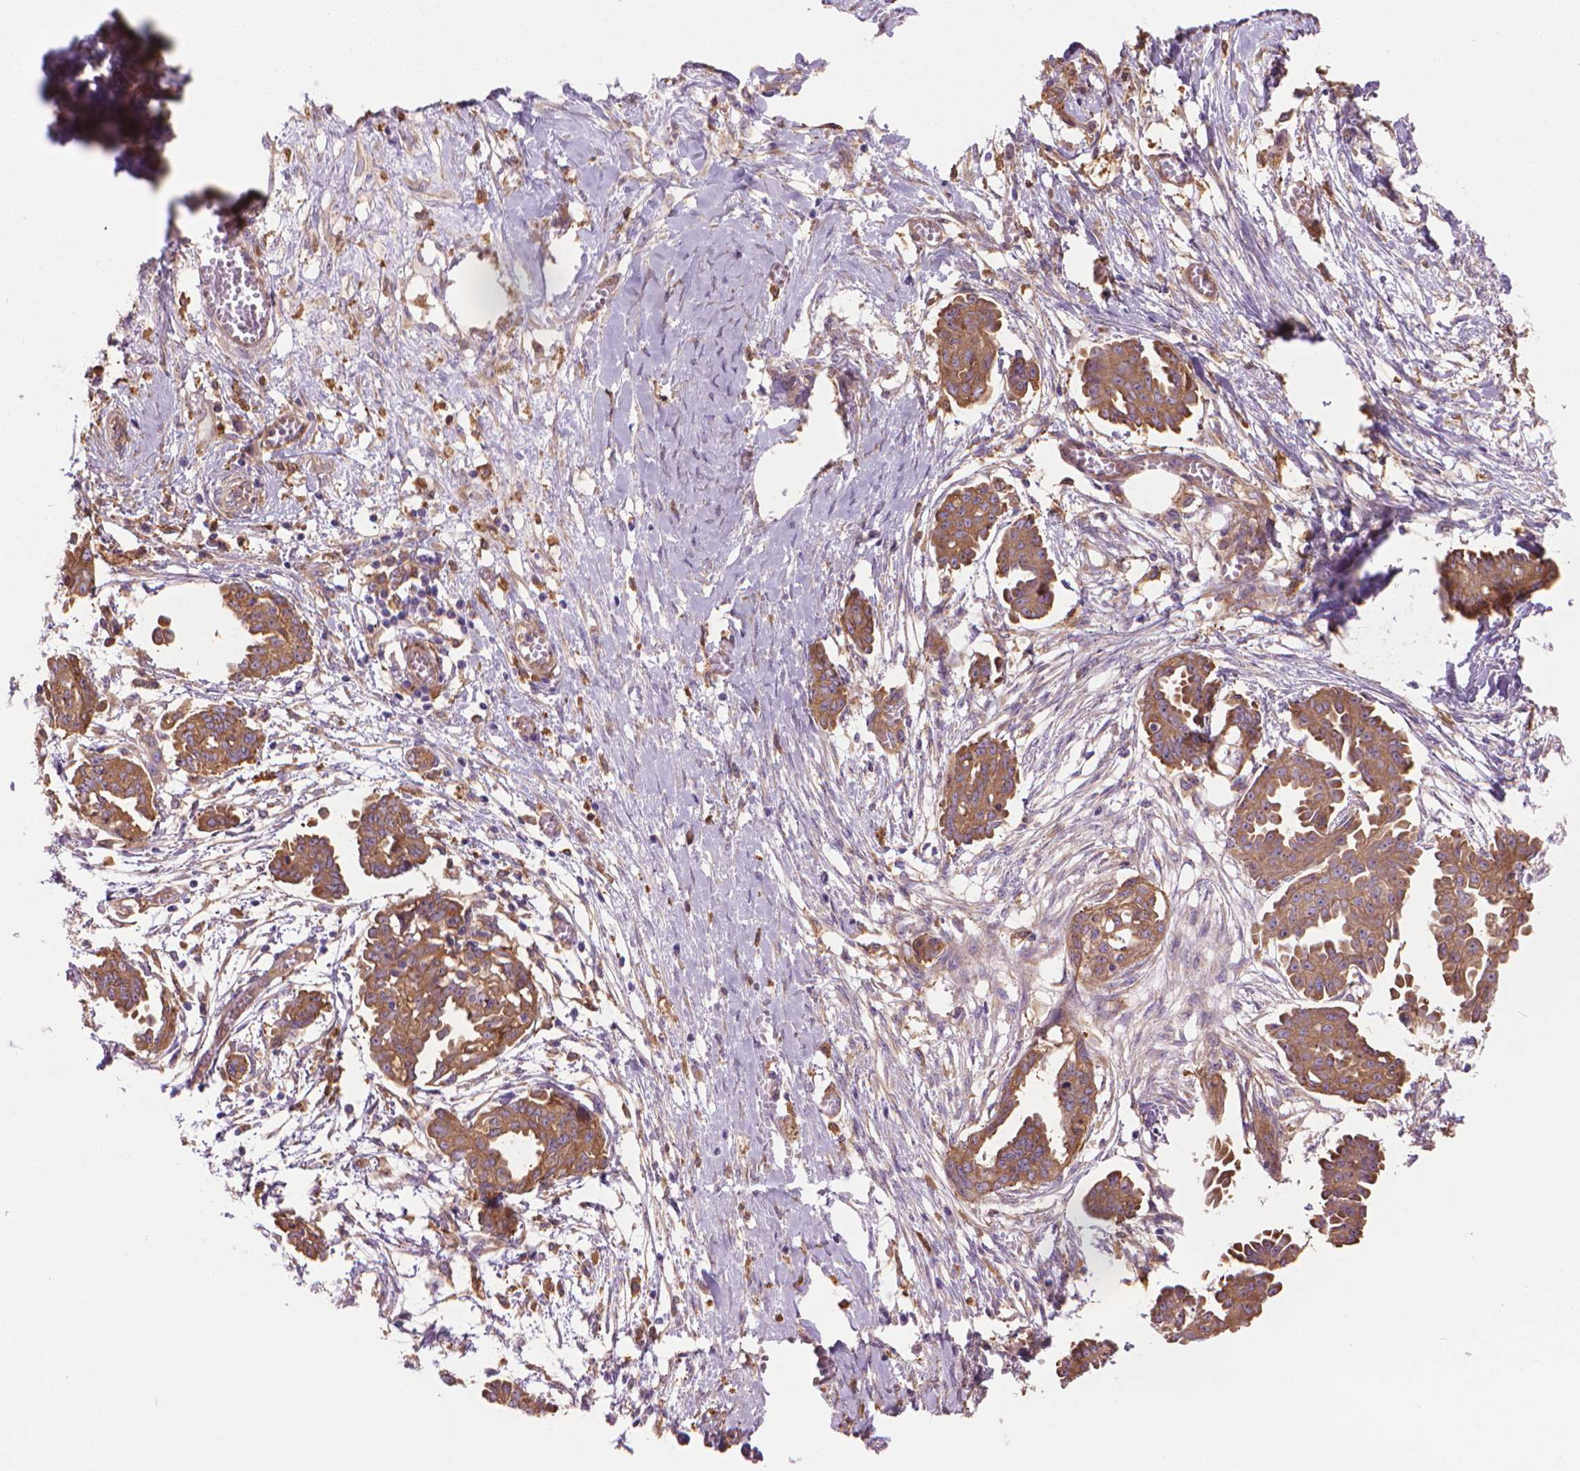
{"staining": {"intensity": "moderate", "quantity": ">75%", "location": "cytoplasmic/membranous"}, "tissue": "ovarian cancer", "cell_type": "Tumor cells", "image_type": "cancer", "snomed": [{"axis": "morphology", "description": "Cystadenocarcinoma, serous, NOS"}, {"axis": "topography", "description": "Ovary"}], "caption": "This is an image of immunohistochemistry staining of ovarian cancer, which shows moderate positivity in the cytoplasmic/membranous of tumor cells.", "gene": "CORO1B", "patient": {"sex": "female", "age": 71}}